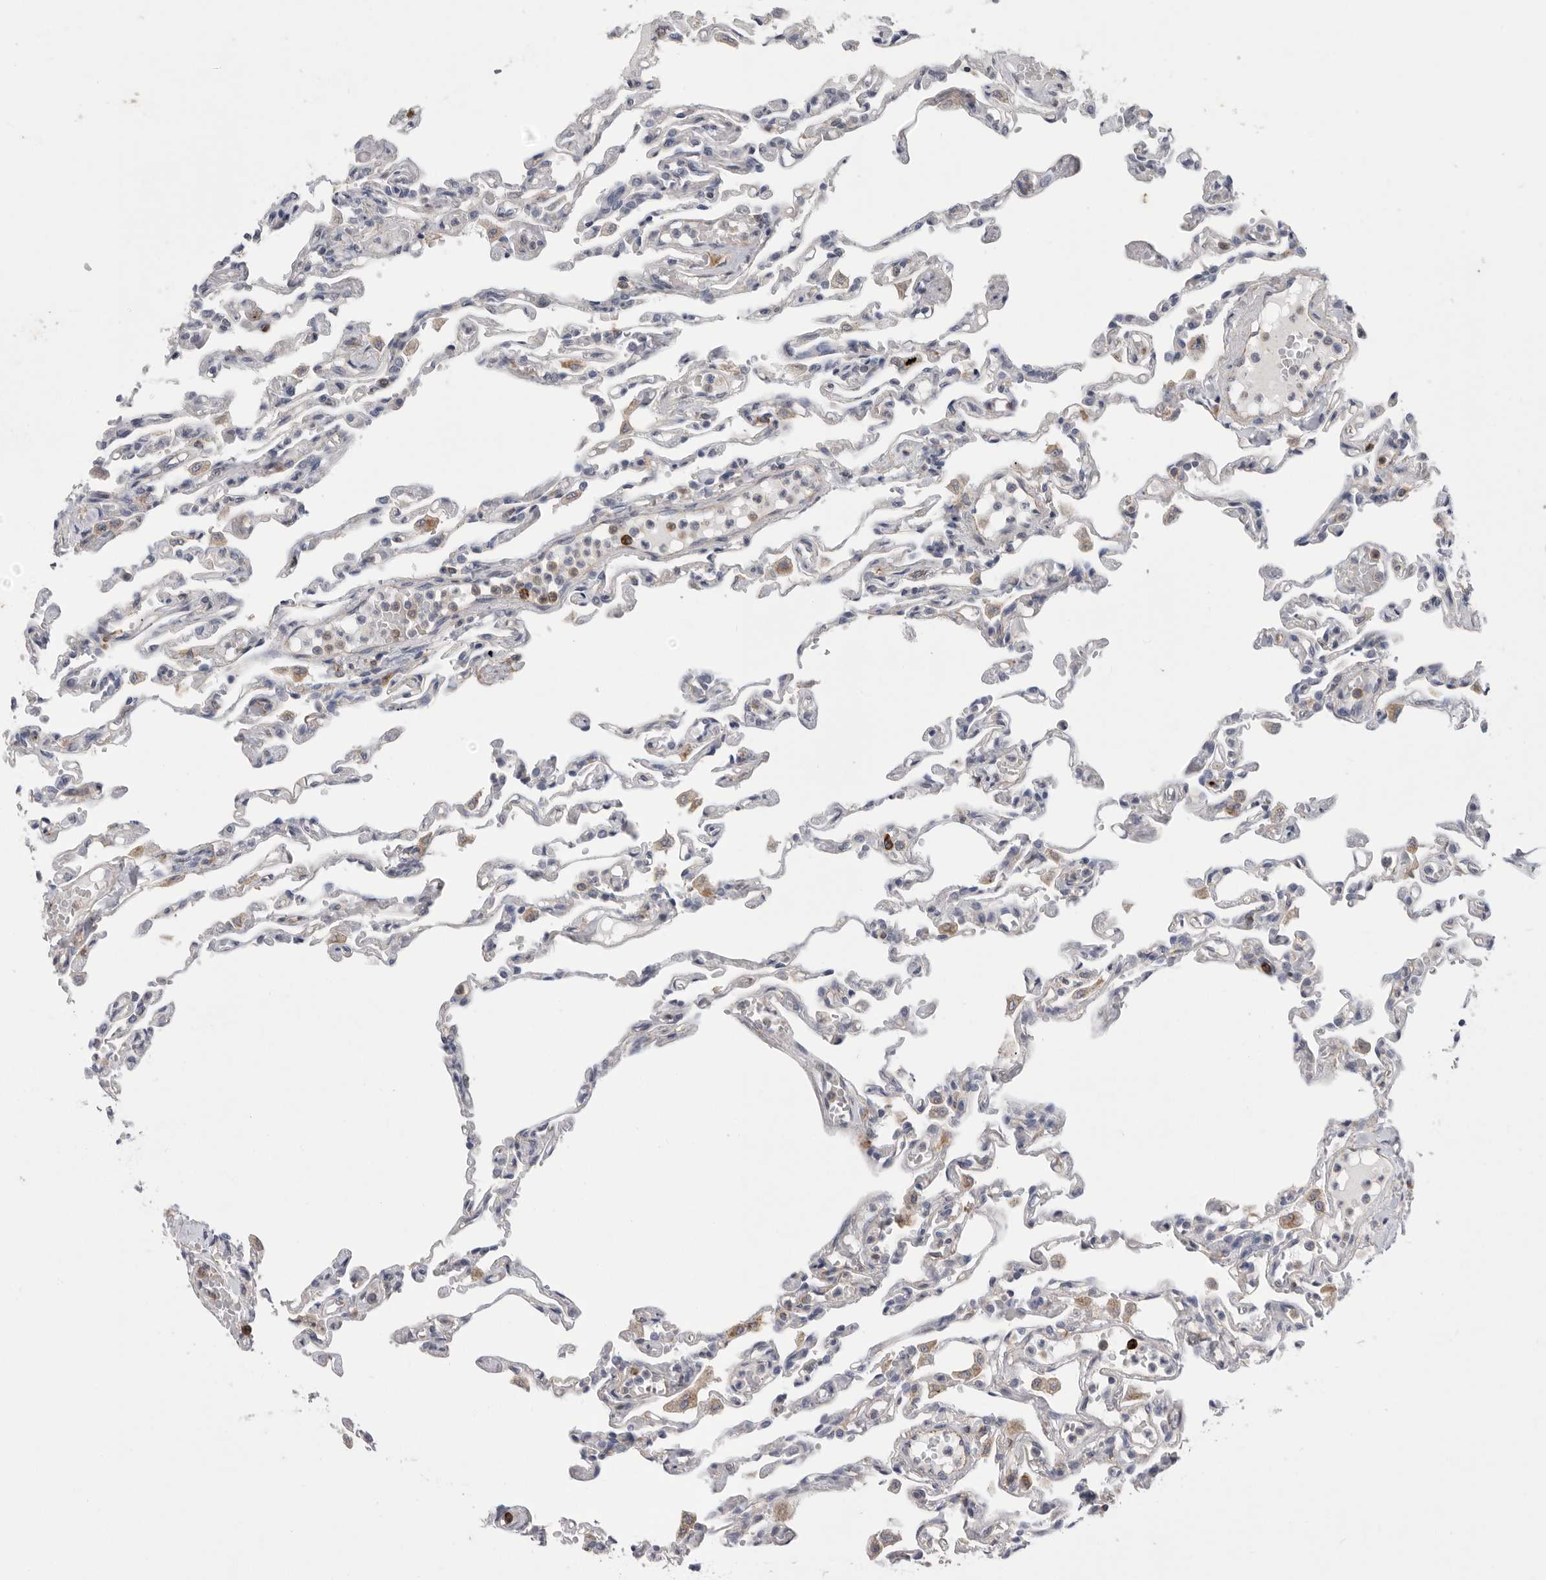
{"staining": {"intensity": "negative", "quantity": "none", "location": "none"}, "tissue": "lung", "cell_type": "Alveolar cells", "image_type": "normal", "snomed": [{"axis": "morphology", "description": "Normal tissue, NOS"}, {"axis": "topography", "description": "Lung"}], "caption": "Immunohistochemistry (IHC) of normal lung displays no staining in alveolar cells.", "gene": "SIGLEC10", "patient": {"sex": "male", "age": 21}}